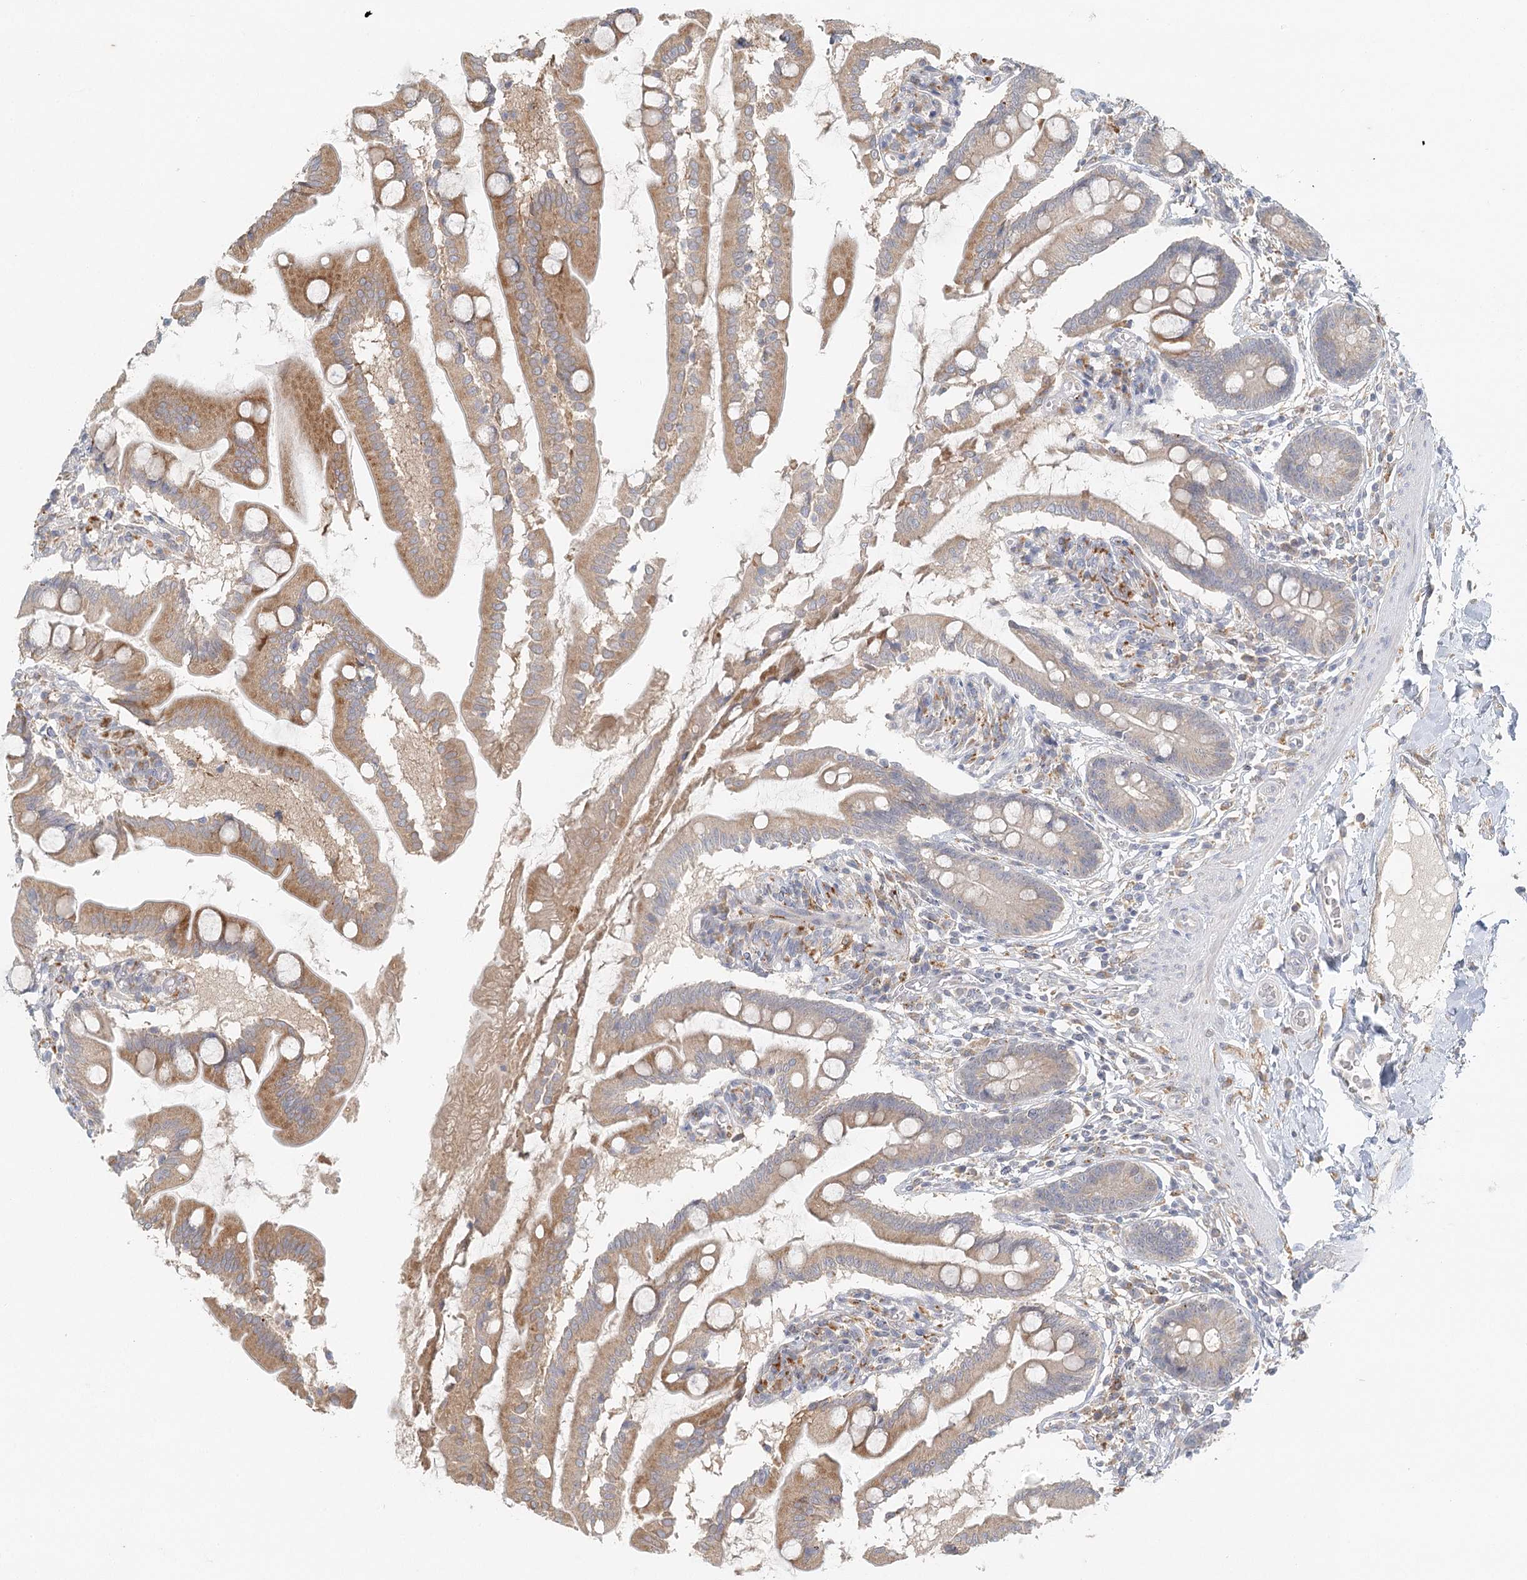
{"staining": {"intensity": "moderate", "quantity": ">75%", "location": "cytoplasmic/membranous"}, "tissue": "small intestine", "cell_type": "Glandular cells", "image_type": "normal", "snomed": [{"axis": "morphology", "description": "Normal tissue, NOS"}, {"axis": "topography", "description": "Small intestine"}], "caption": "Immunohistochemical staining of benign small intestine shows >75% levels of moderate cytoplasmic/membranous protein staining in about >75% of glandular cells.", "gene": "VSIG1", "patient": {"sex": "female", "age": 56}}